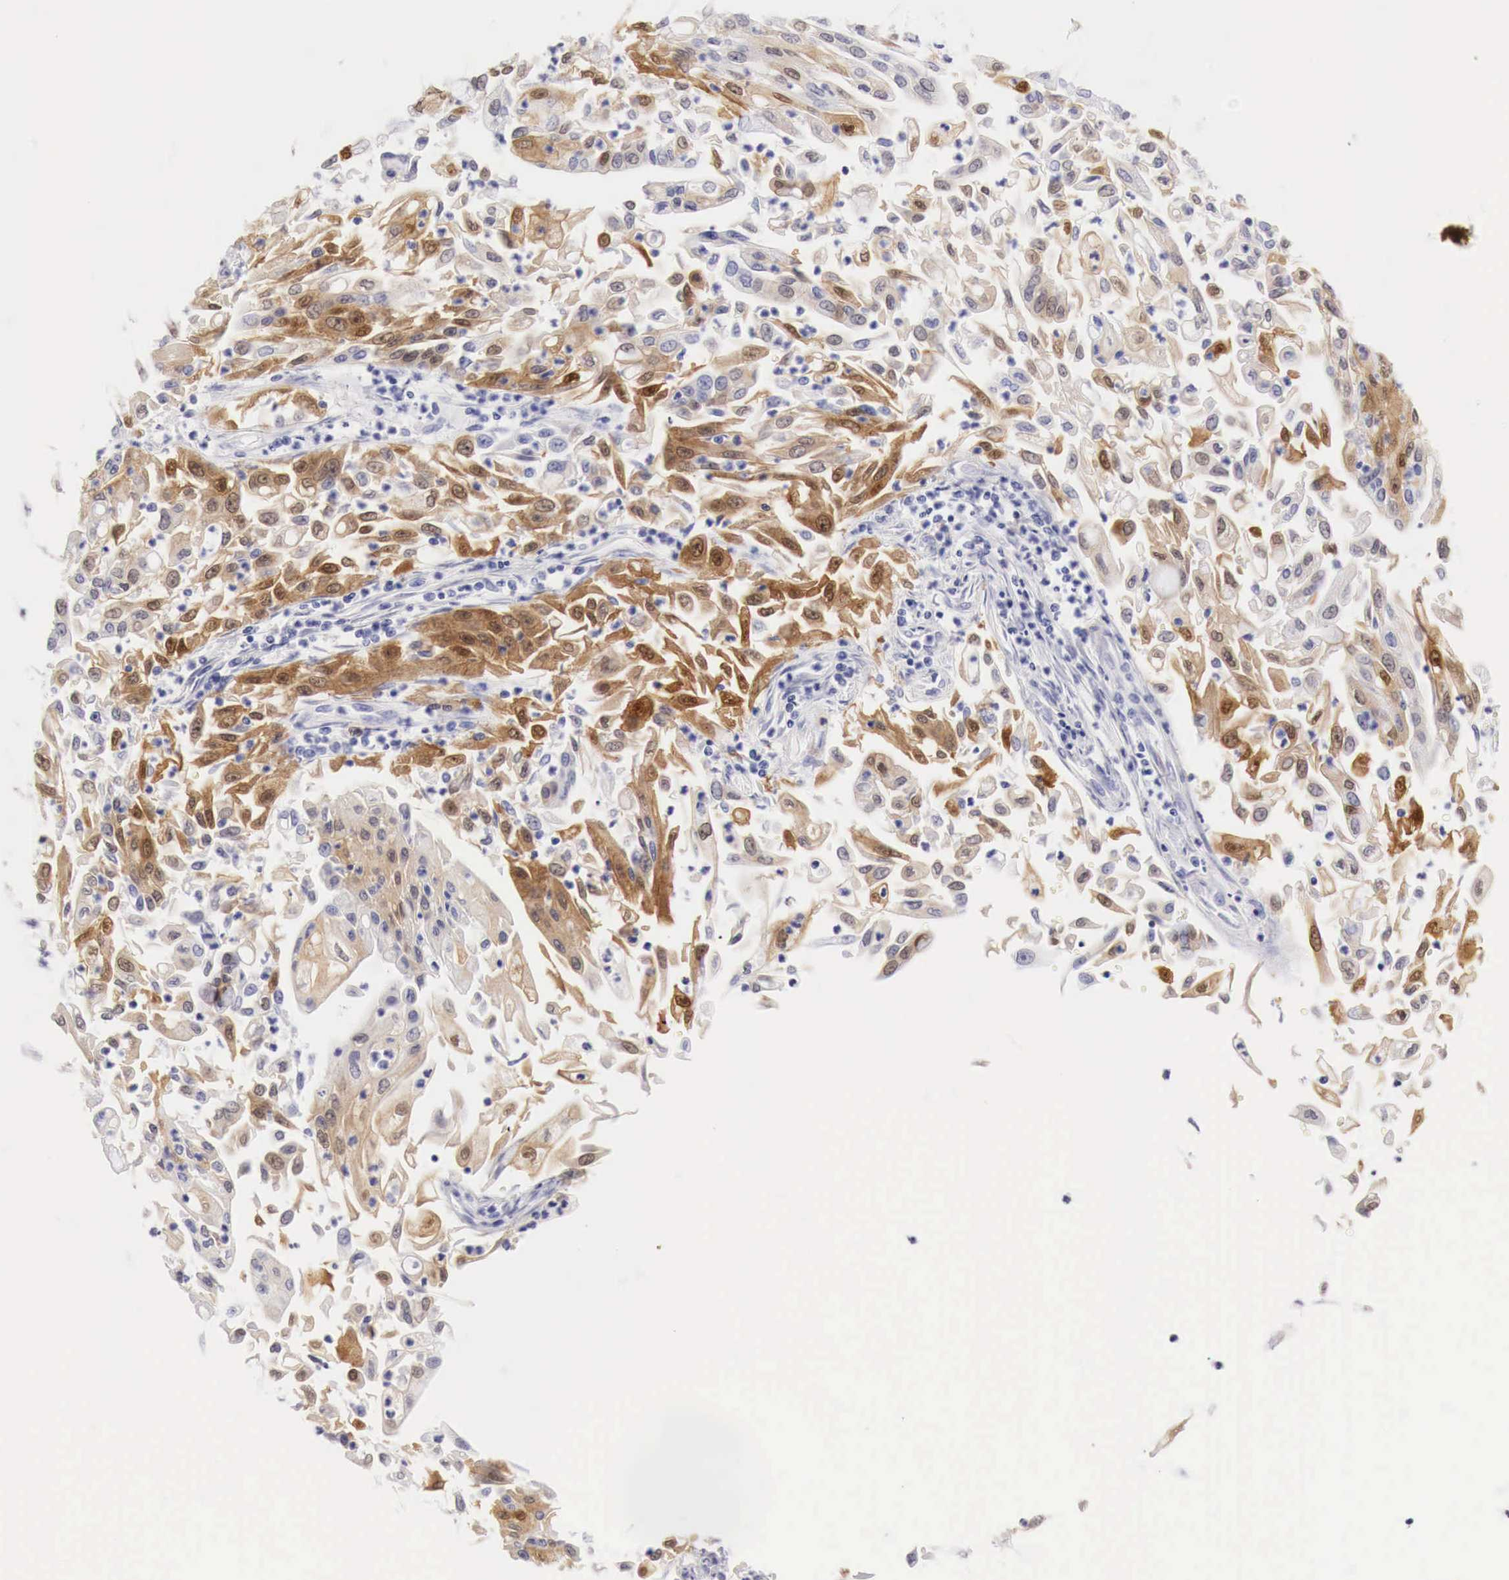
{"staining": {"intensity": "moderate", "quantity": "25%-75%", "location": "cytoplasmic/membranous,nuclear"}, "tissue": "endometrial cancer", "cell_type": "Tumor cells", "image_type": "cancer", "snomed": [{"axis": "morphology", "description": "Adenocarcinoma, NOS"}, {"axis": "topography", "description": "Endometrium"}], "caption": "This histopathology image shows immunohistochemistry staining of endometrial cancer (adenocarcinoma), with medium moderate cytoplasmic/membranous and nuclear positivity in about 25%-75% of tumor cells.", "gene": "CDKN2A", "patient": {"sex": "female", "age": 75}}